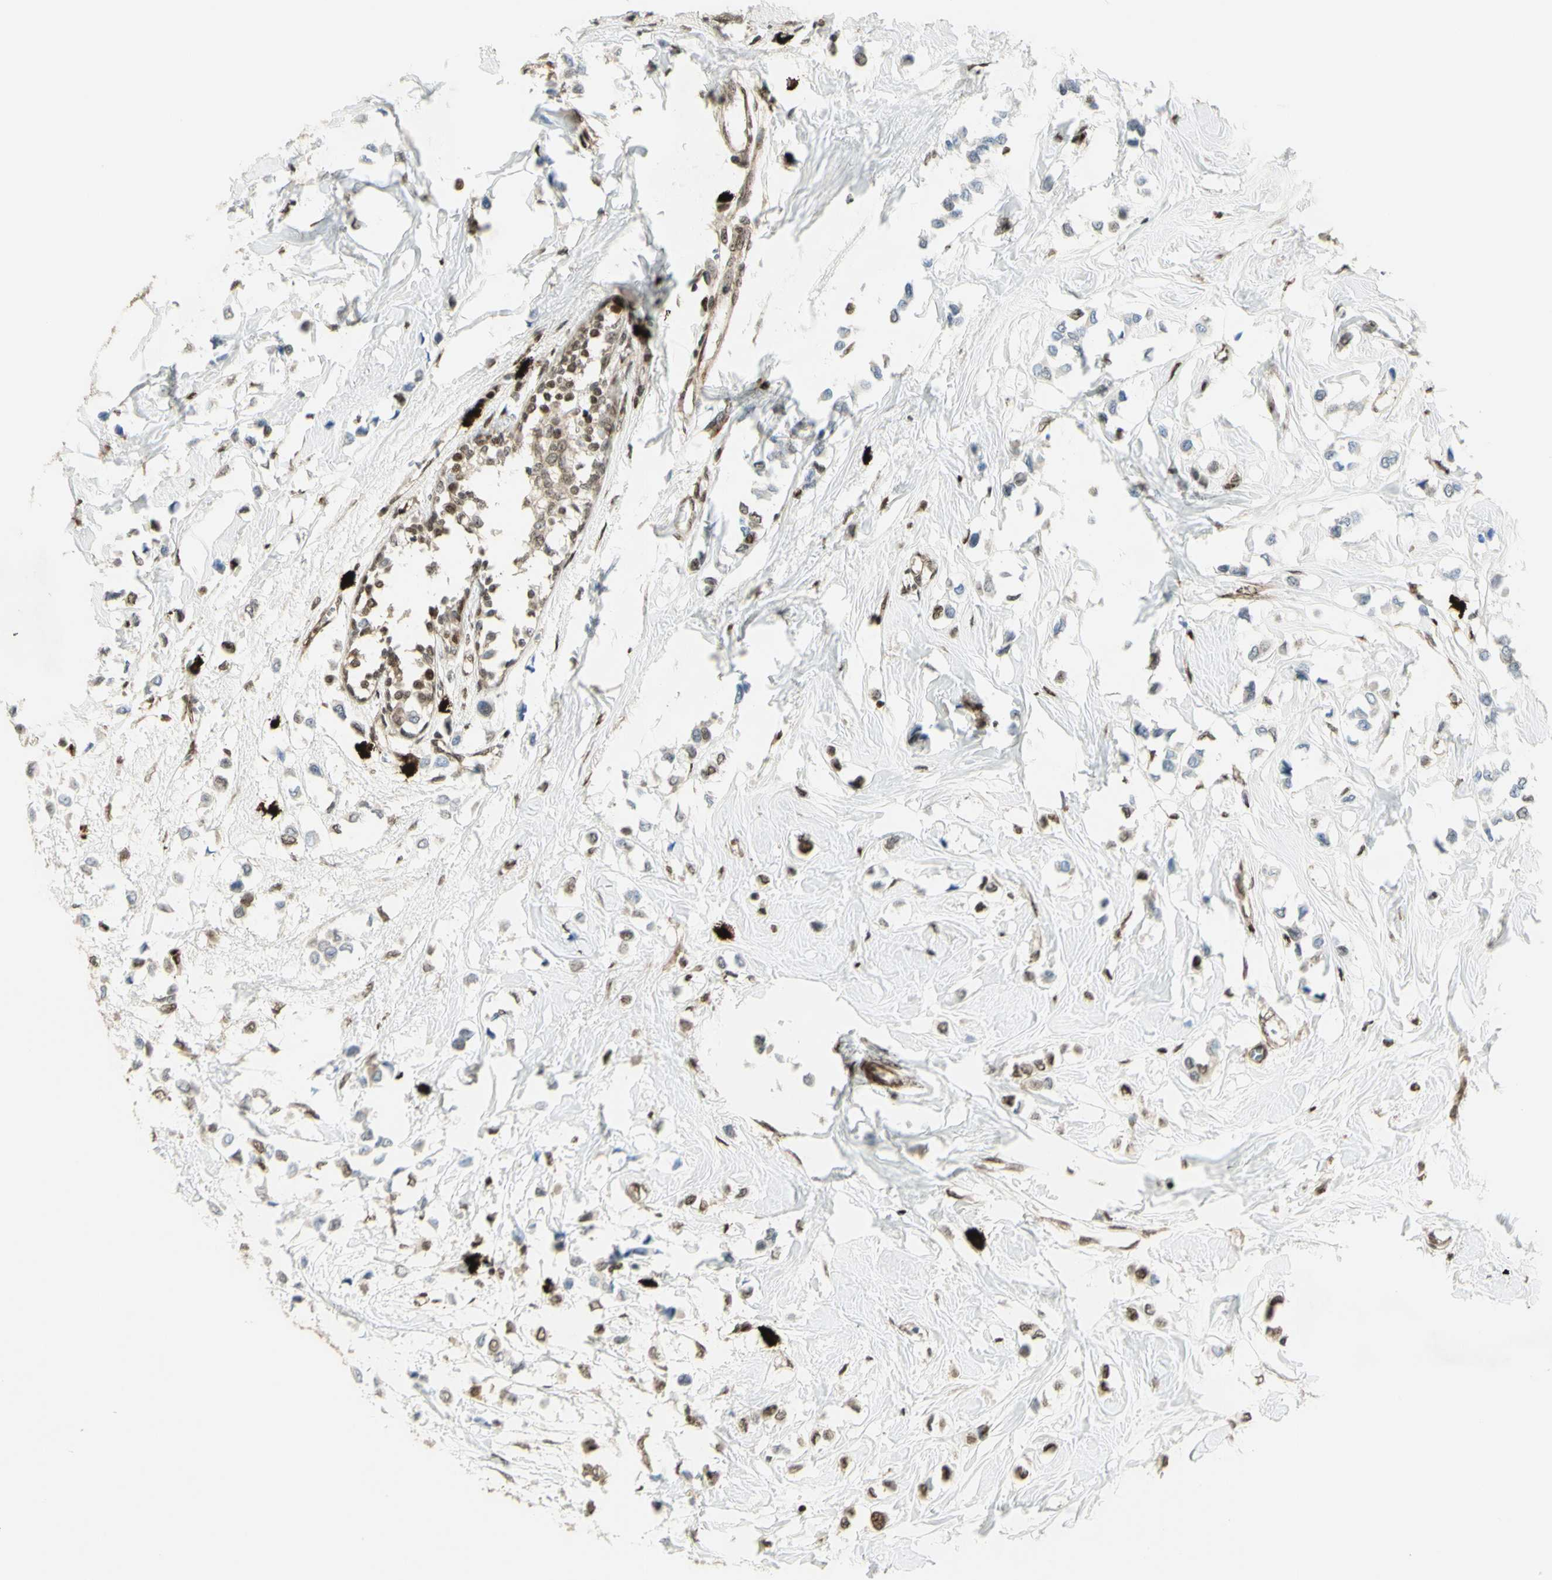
{"staining": {"intensity": "weak", "quantity": "<25%", "location": "nuclear"}, "tissue": "breast cancer", "cell_type": "Tumor cells", "image_type": "cancer", "snomed": [{"axis": "morphology", "description": "Lobular carcinoma"}, {"axis": "topography", "description": "Breast"}], "caption": "High magnification brightfield microscopy of breast cancer stained with DAB (brown) and counterstained with hematoxylin (blue): tumor cells show no significant staining. The staining is performed using DAB (3,3'-diaminobenzidine) brown chromogen with nuclei counter-stained in using hematoxylin.", "gene": "ZMYM6", "patient": {"sex": "female", "age": 51}}